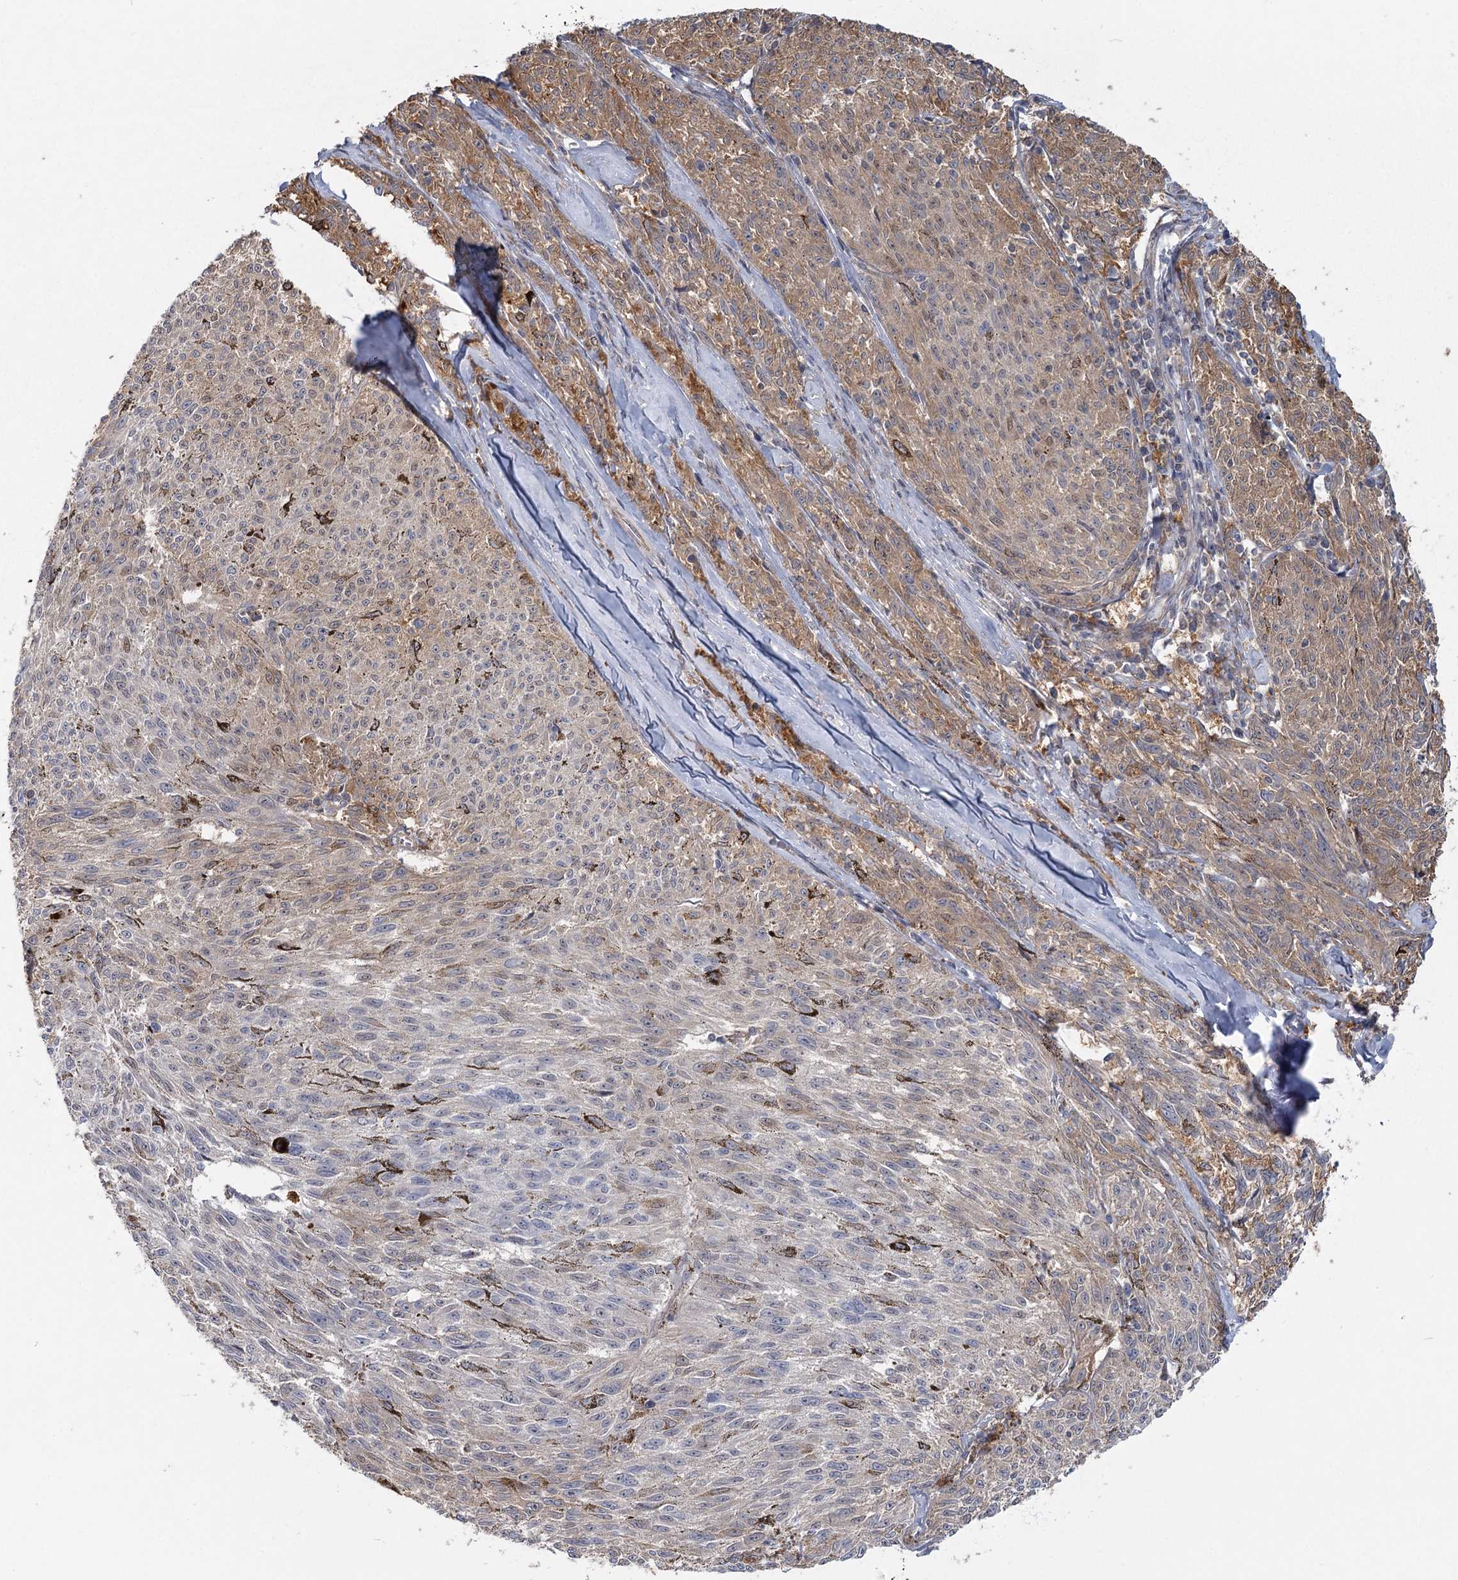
{"staining": {"intensity": "weak", "quantity": "25%-75%", "location": "cytoplasmic/membranous"}, "tissue": "melanoma", "cell_type": "Tumor cells", "image_type": "cancer", "snomed": [{"axis": "morphology", "description": "Malignant melanoma, NOS"}, {"axis": "topography", "description": "Skin"}], "caption": "A brown stain labels weak cytoplasmic/membranous positivity of a protein in human malignant melanoma tumor cells. (DAB IHC with brightfield microscopy, high magnification).", "gene": "USP11", "patient": {"sex": "female", "age": 72}}